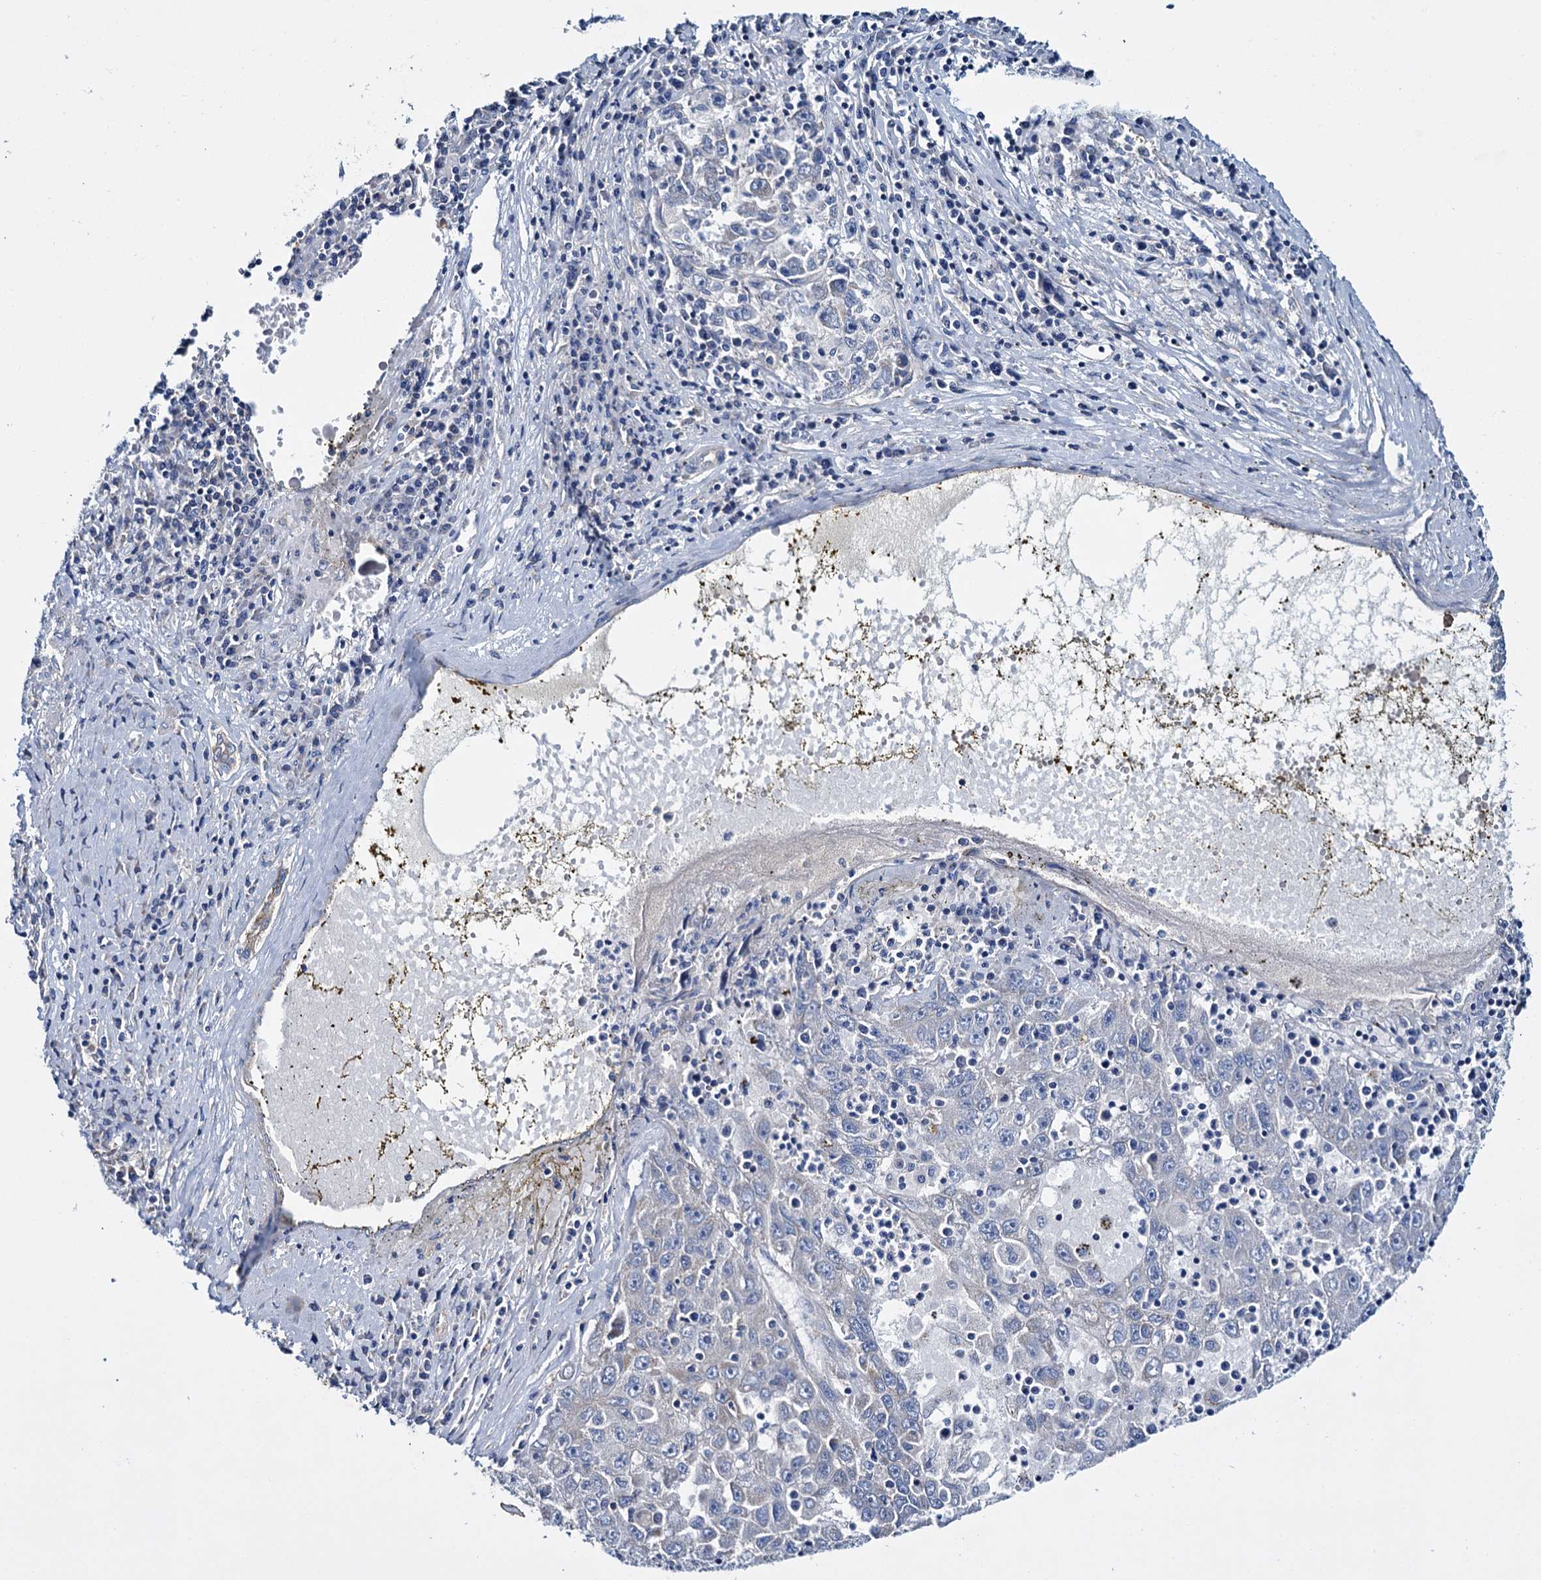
{"staining": {"intensity": "negative", "quantity": "none", "location": "none"}, "tissue": "liver cancer", "cell_type": "Tumor cells", "image_type": "cancer", "snomed": [{"axis": "morphology", "description": "Carcinoma, Hepatocellular, NOS"}, {"axis": "topography", "description": "Liver"}], "caption": "A histopathology image of liver cancer (hepatocellular carcinoma) stained for a protein shows no brown staining in tumor cells.", "gene": "CEP295", "patient": {"sex": "male", "age": 49}}